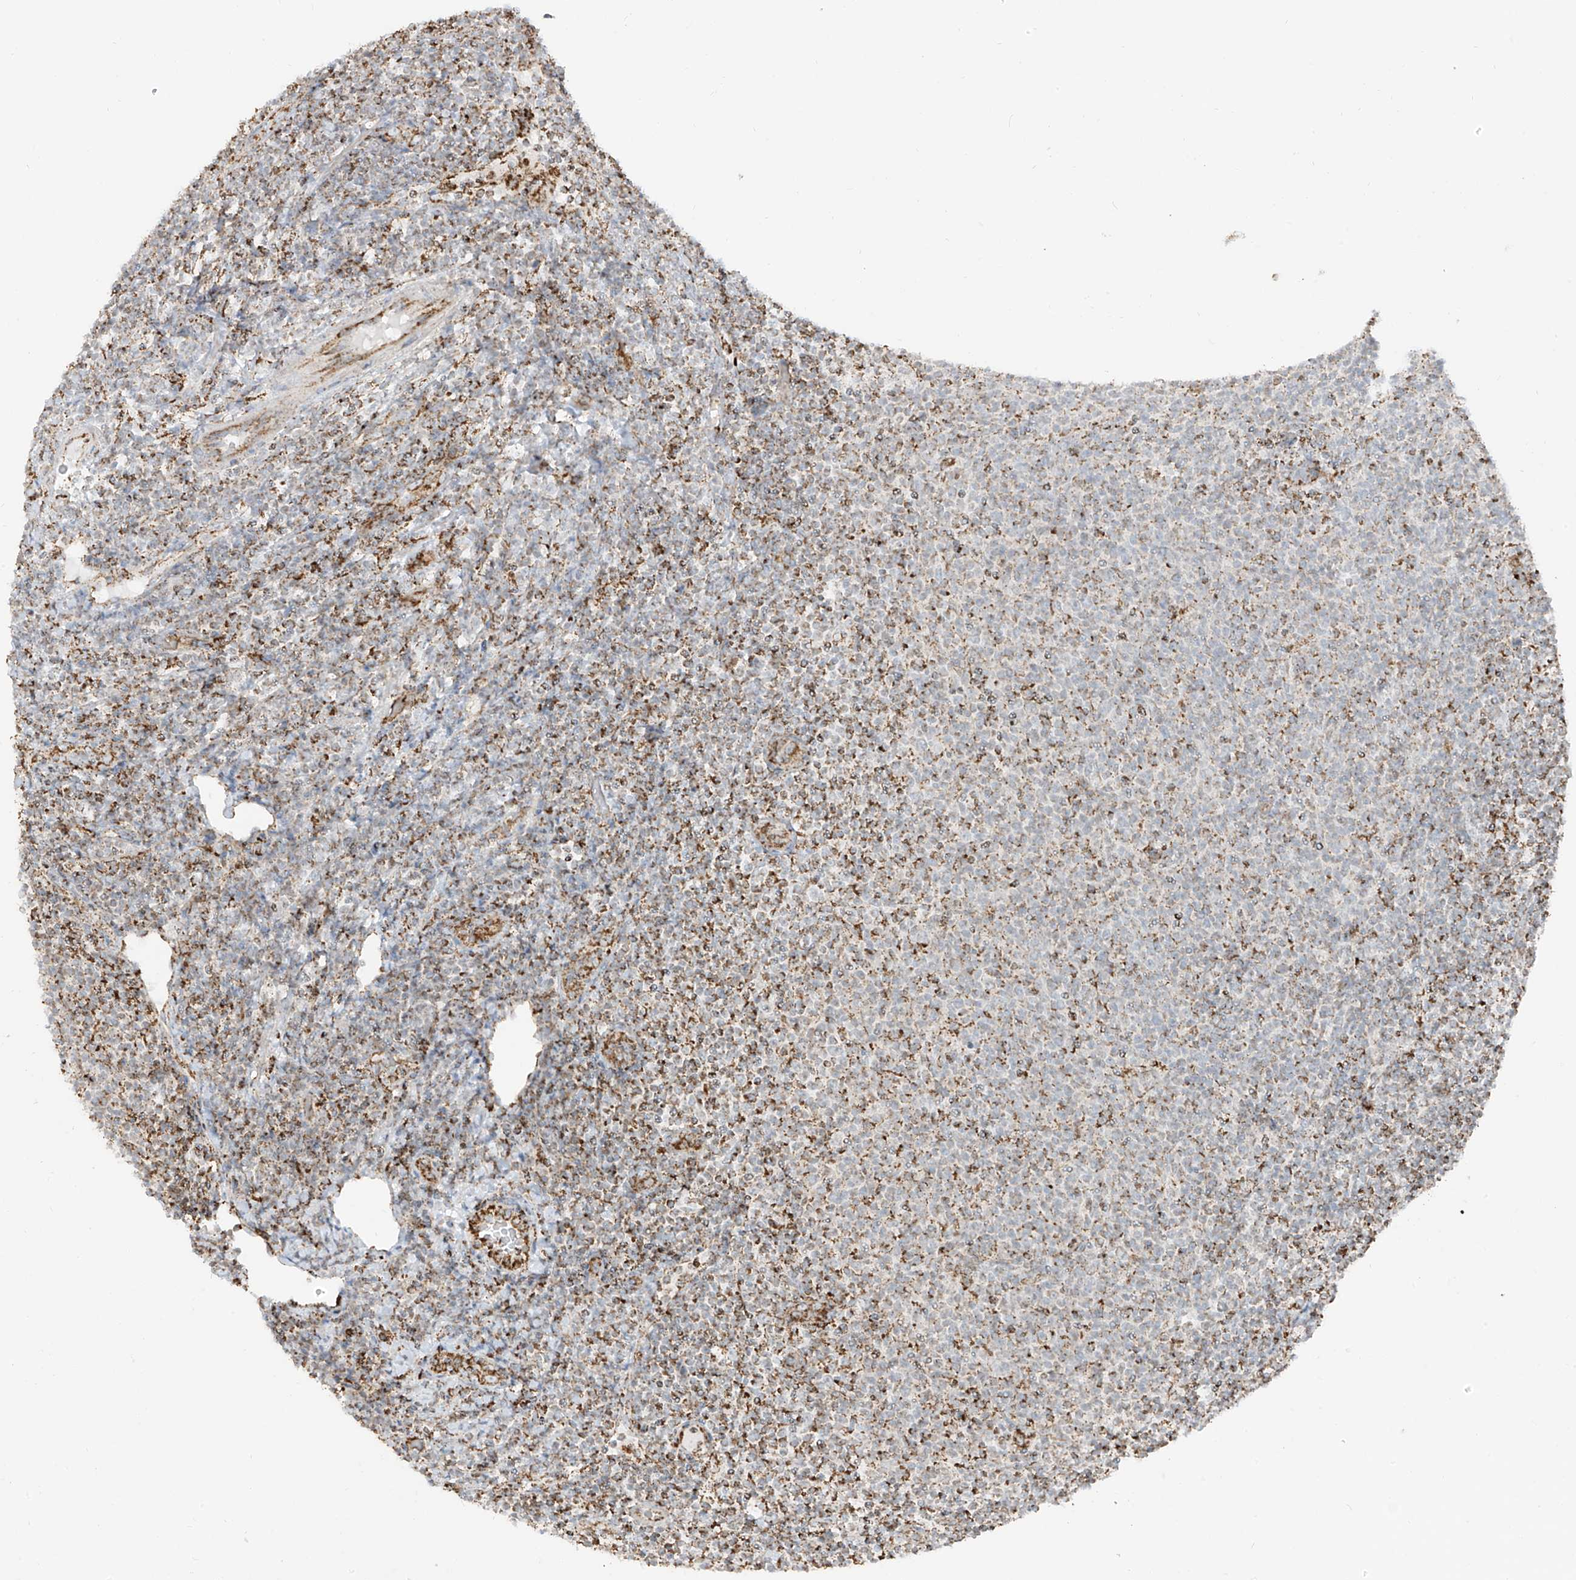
{"staining": {"intensity": "moderate", "quantity": "25%-75%", "location": "cytoplasmic/membranous"}, "tissue": "lymphoma", "cell_type": "Tumor cells", "image_type": "cancer", "snomed": [{"axis": "morphology", "description": "Malignant lymphoma, non-Hodgkin's type, Low grade"}, {"axis": "topography", "description": "Lymph node"}], "caption": "This photomicrograph demonstrates IHC staining of low-grade malignant lymphoma, non-Hodgkin's type, with medium moderate cytoplasmic/membranous staining in approximately 25%-75% of tumor cells.", "gene": "ETHE1", "patient": {"sex": "male", "age": 66}}